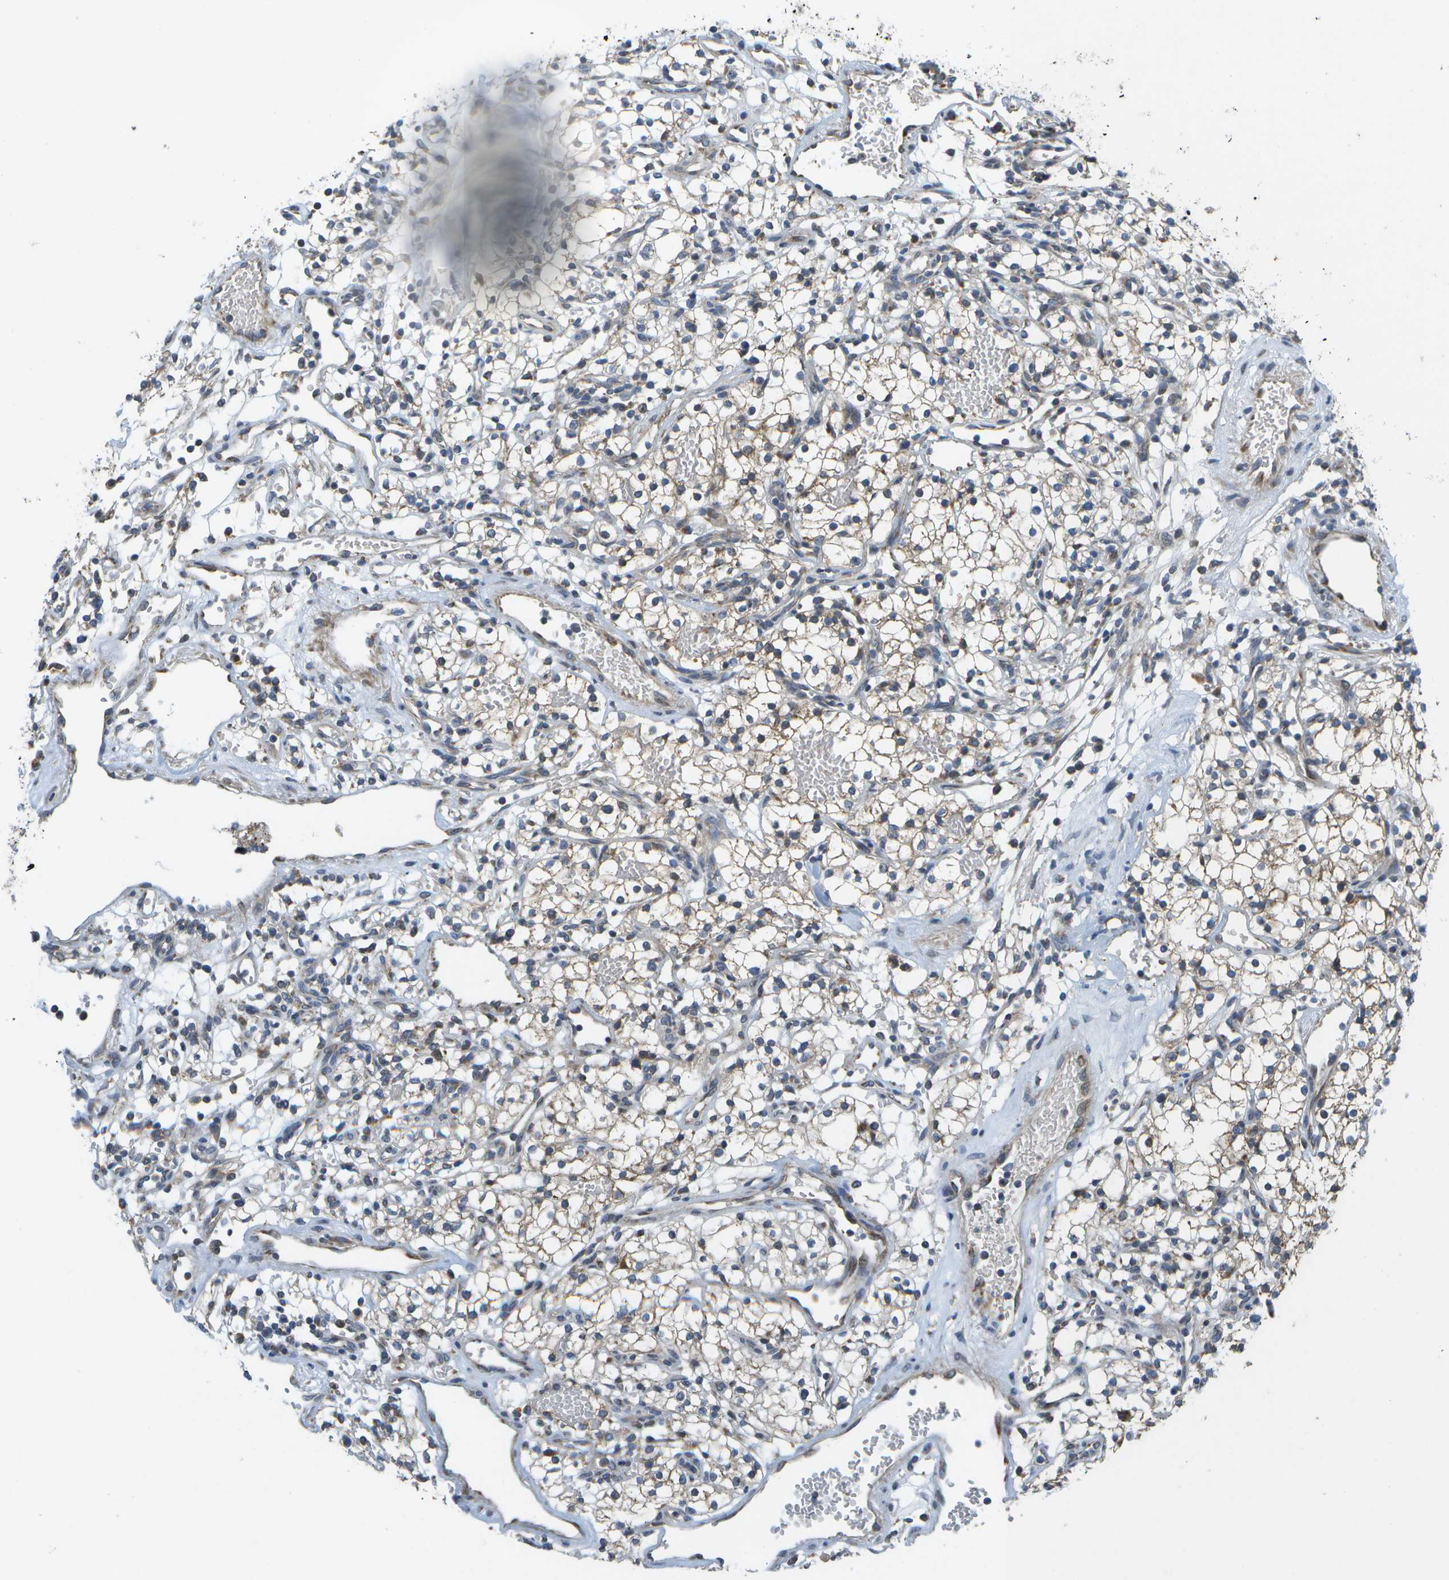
{"staining": {"intensity": "weak", "quantity": "<25%", "location": "cytoplasmic/membranous"}, "tissue": "renal cancer", "cell_type": "Tumor cells", "image_type": "cancer", "snomed": [{"axis": "morphology", "description": "Adenocarcinoma, NOS"}, {"axis": "topography", "description": "Kidney"}], "caption": "Protein analysis of renal adenocarcinoma demonstrates no significant positivity in tumor cells.", "gene": "HADHA", "patient": {"sex": "male", "age": 59}}